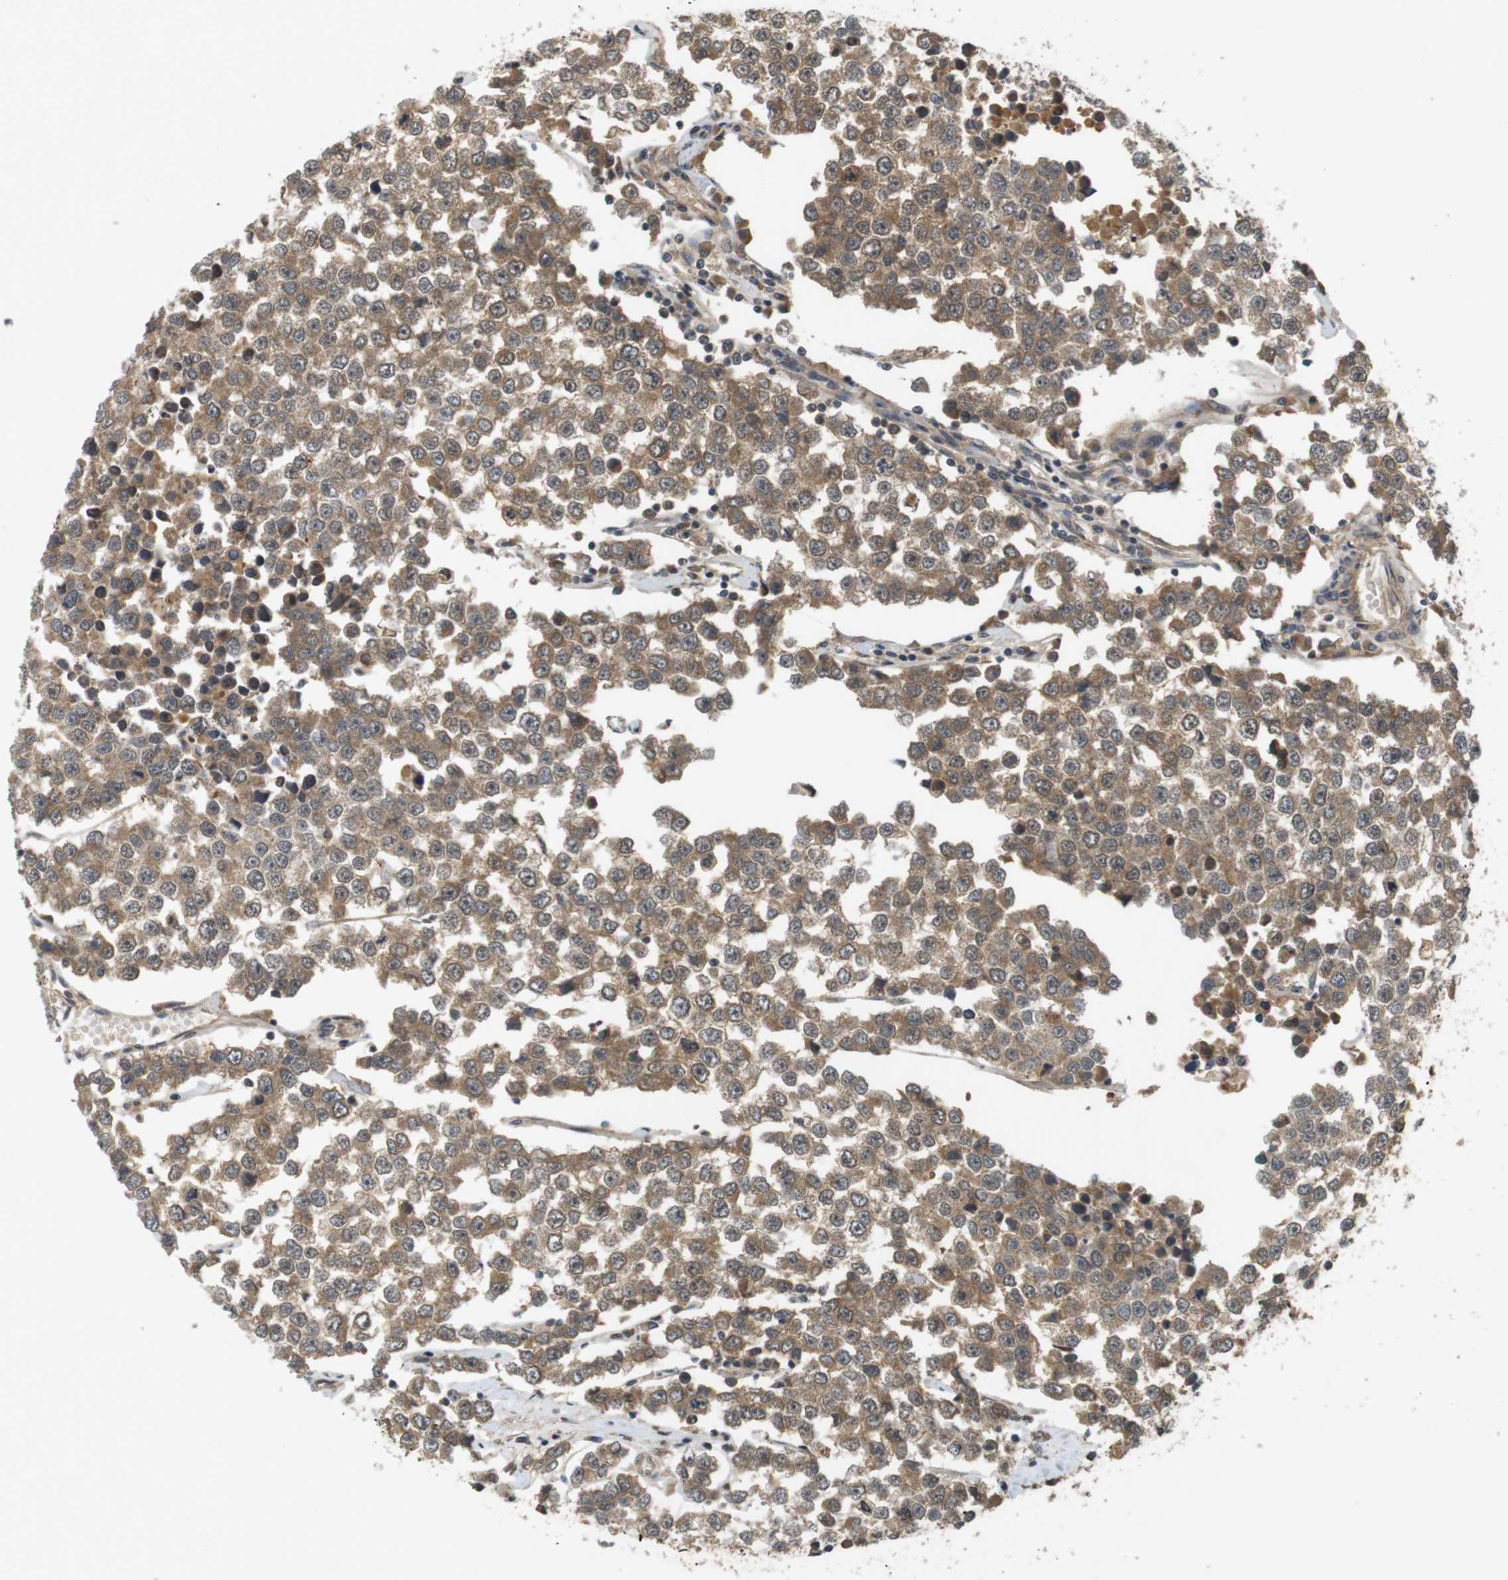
{"staining": {"intensity": "moderate", "quantity": ">75%", "location": "cytoplasmic/membranous"}, "tissue": "testis cancer", "cell_type": "Tumor cells", "image_type": "cancer", "snomed": [{"axis": "morphology", "description": "Seminoma, NOS"}, {"axis": "morphology", "description": "Carcinoma, Embryonal, NOS"}, {"axis": "topography", "description": "Testis"}], "caption": "DAB (3,3'-diaminobenzidine) immunohistochemical staining of embryonal carcinoma (testis) reveals moderate cytoplasmic/membranous protein positivity in about >75% of tumor cells.", "gene": "NFKBIE", "patient": {"sex": "male", "age": 52}}